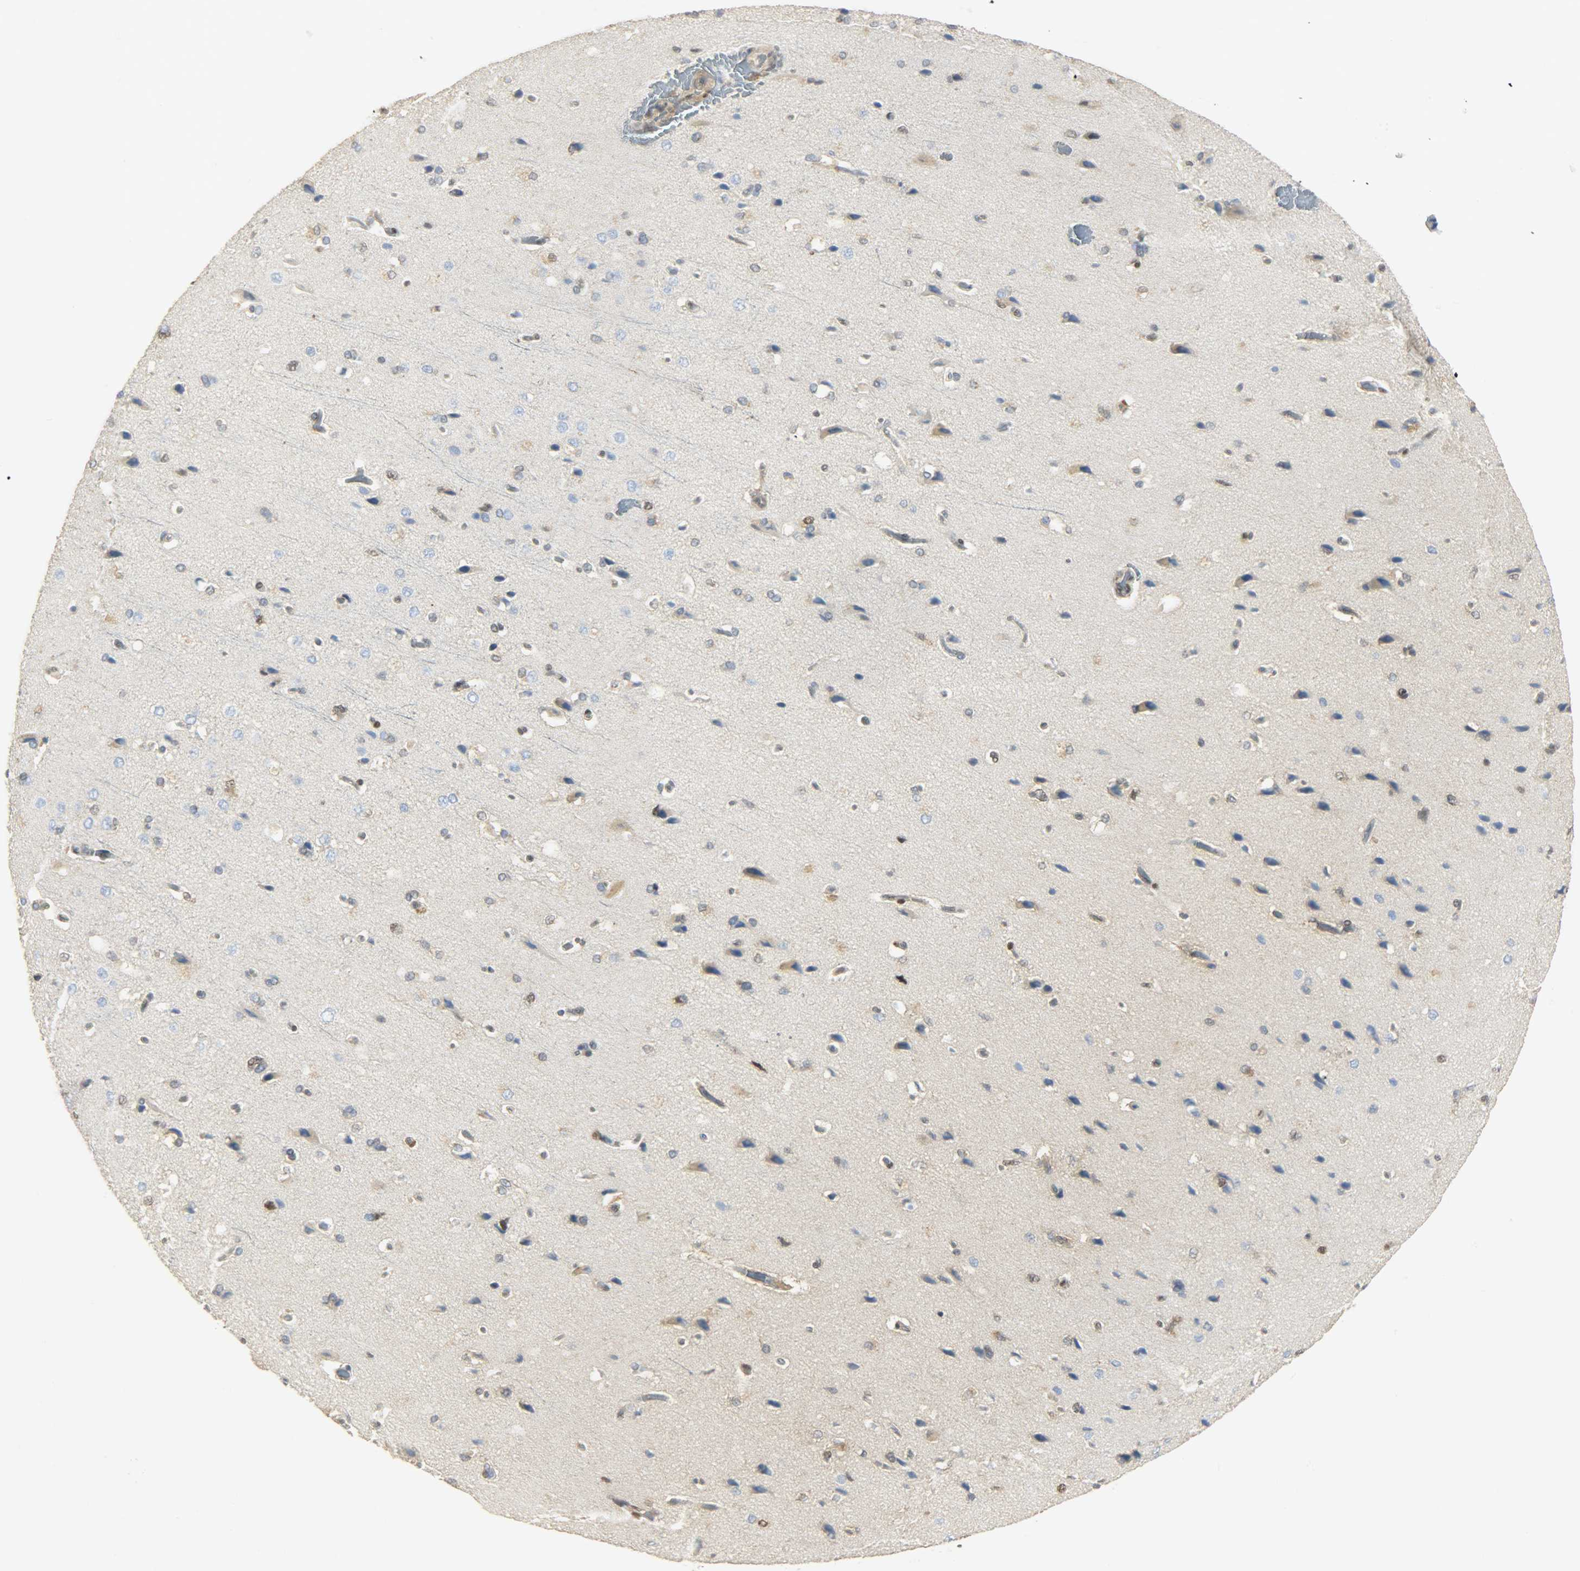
{"staining": {"intensity": "moderate", "quantity": ">75%", "location": "nuclear"}, "tissue": "cerebral cortex", "cell_type": "Endothelial cells", "image_type": "normal", "snomed": [{"axis": "morphology", "description": "Normal tissue, NOS"}, {"axis": "topography", "description": "Cerebral cortex"}], "caption": "This image exhibits normal cerebral cortex stained with IHC to label a protein in brown. The nuclear of endothelial cells show moderate positivity for the protein. Nuclei are counter-stained blue.", "gene": "NPEPL1", "patient": {"sex": "male", "age": 62}}